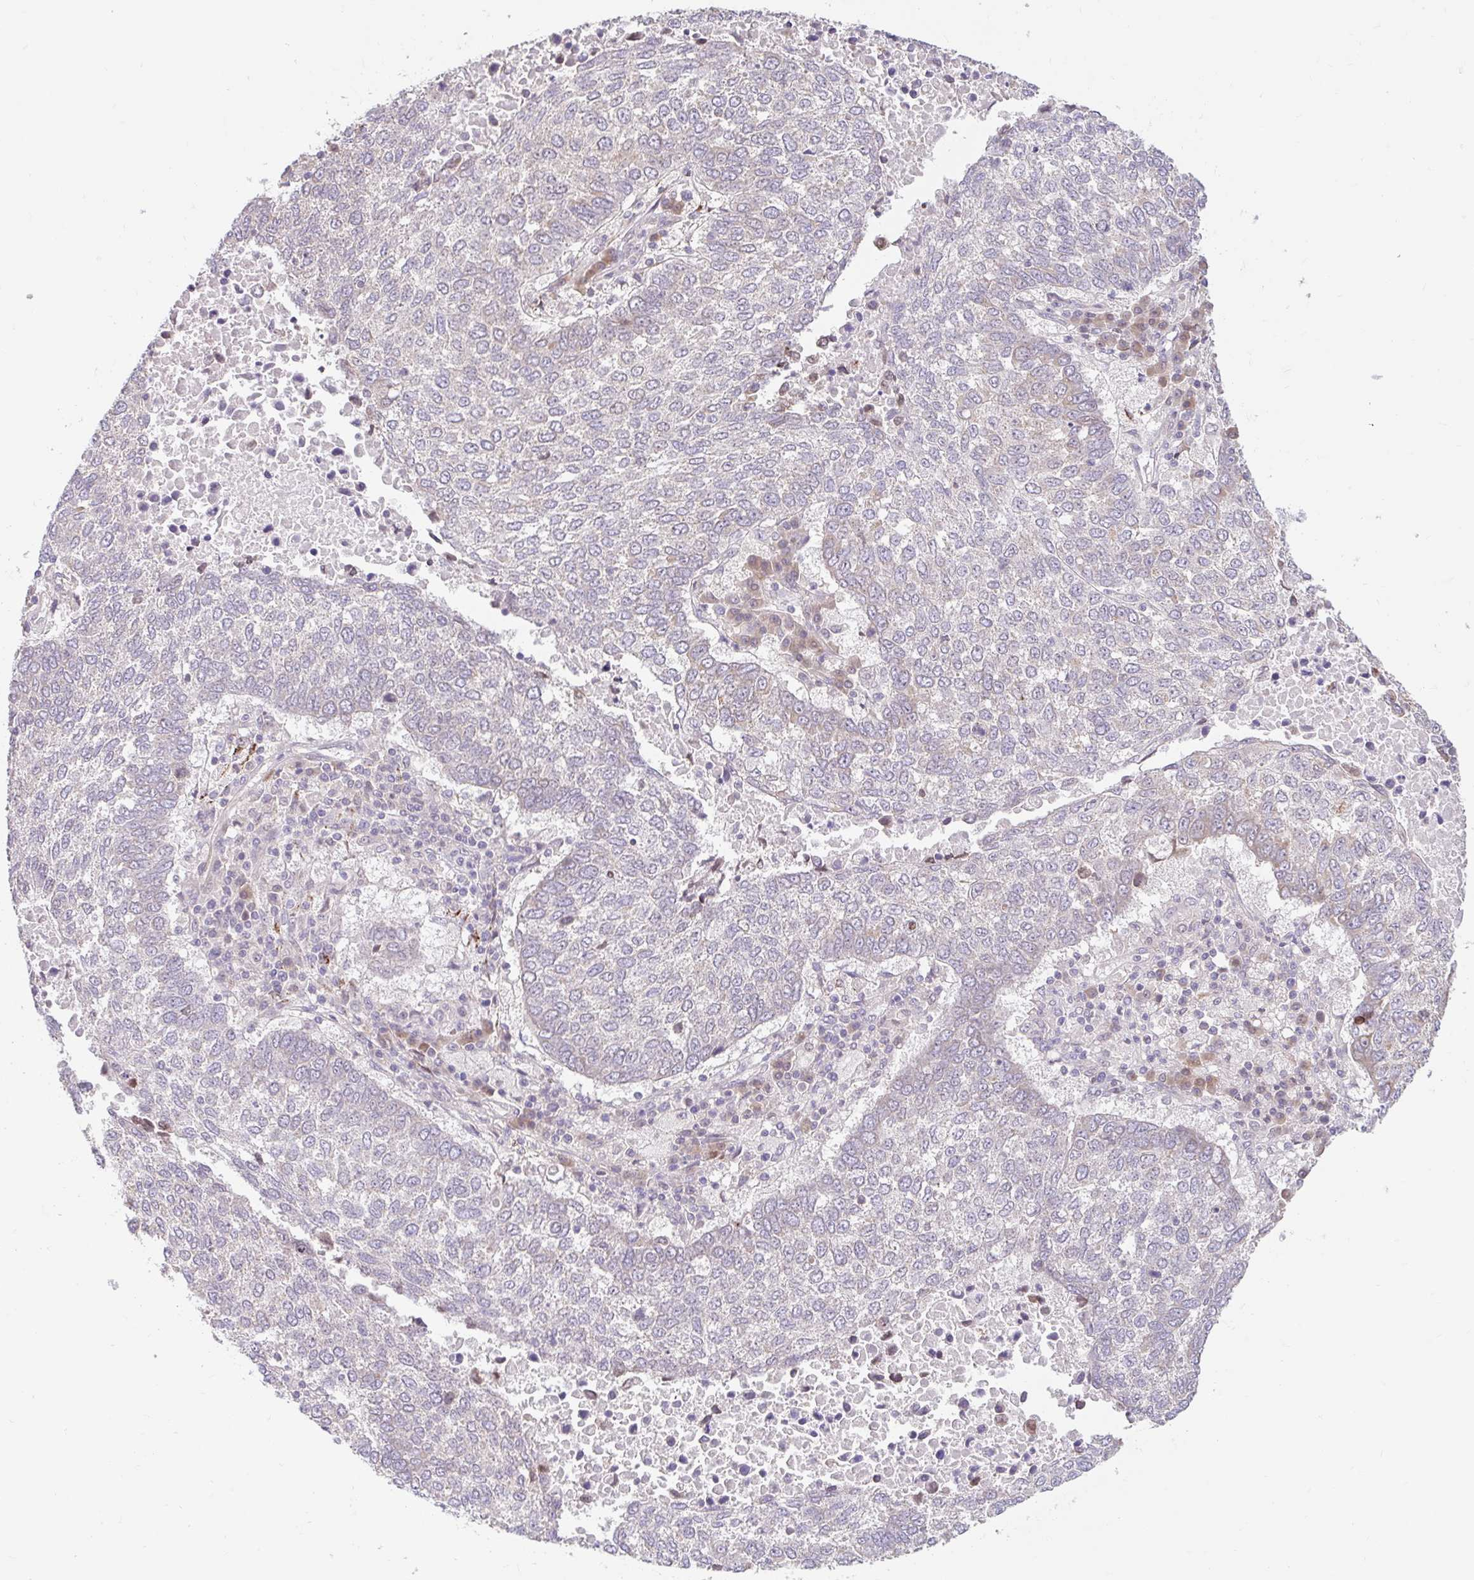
{"staining": {"intensity": "moderate", "quantity": "<25%", "location": "cytoplasmic/membranous"}, "tissue": "lung cancer", "cell_type": "Tumor cells", "image_type": "cancer", "snomed": [{"axis": "morphology", "description": "Squamous cell carcinoma, NOS"}, {"axis": "topography", "description": "Lung"}], "caption": "Brown immunohistochemical staining in lung squamous cell carcinoma demonstrates moderate cytoplasmic/membranous staining in about <25% of tumor cells.", "gene": "NT5C1B", "patient": {"sex": "male", "age": 73}}